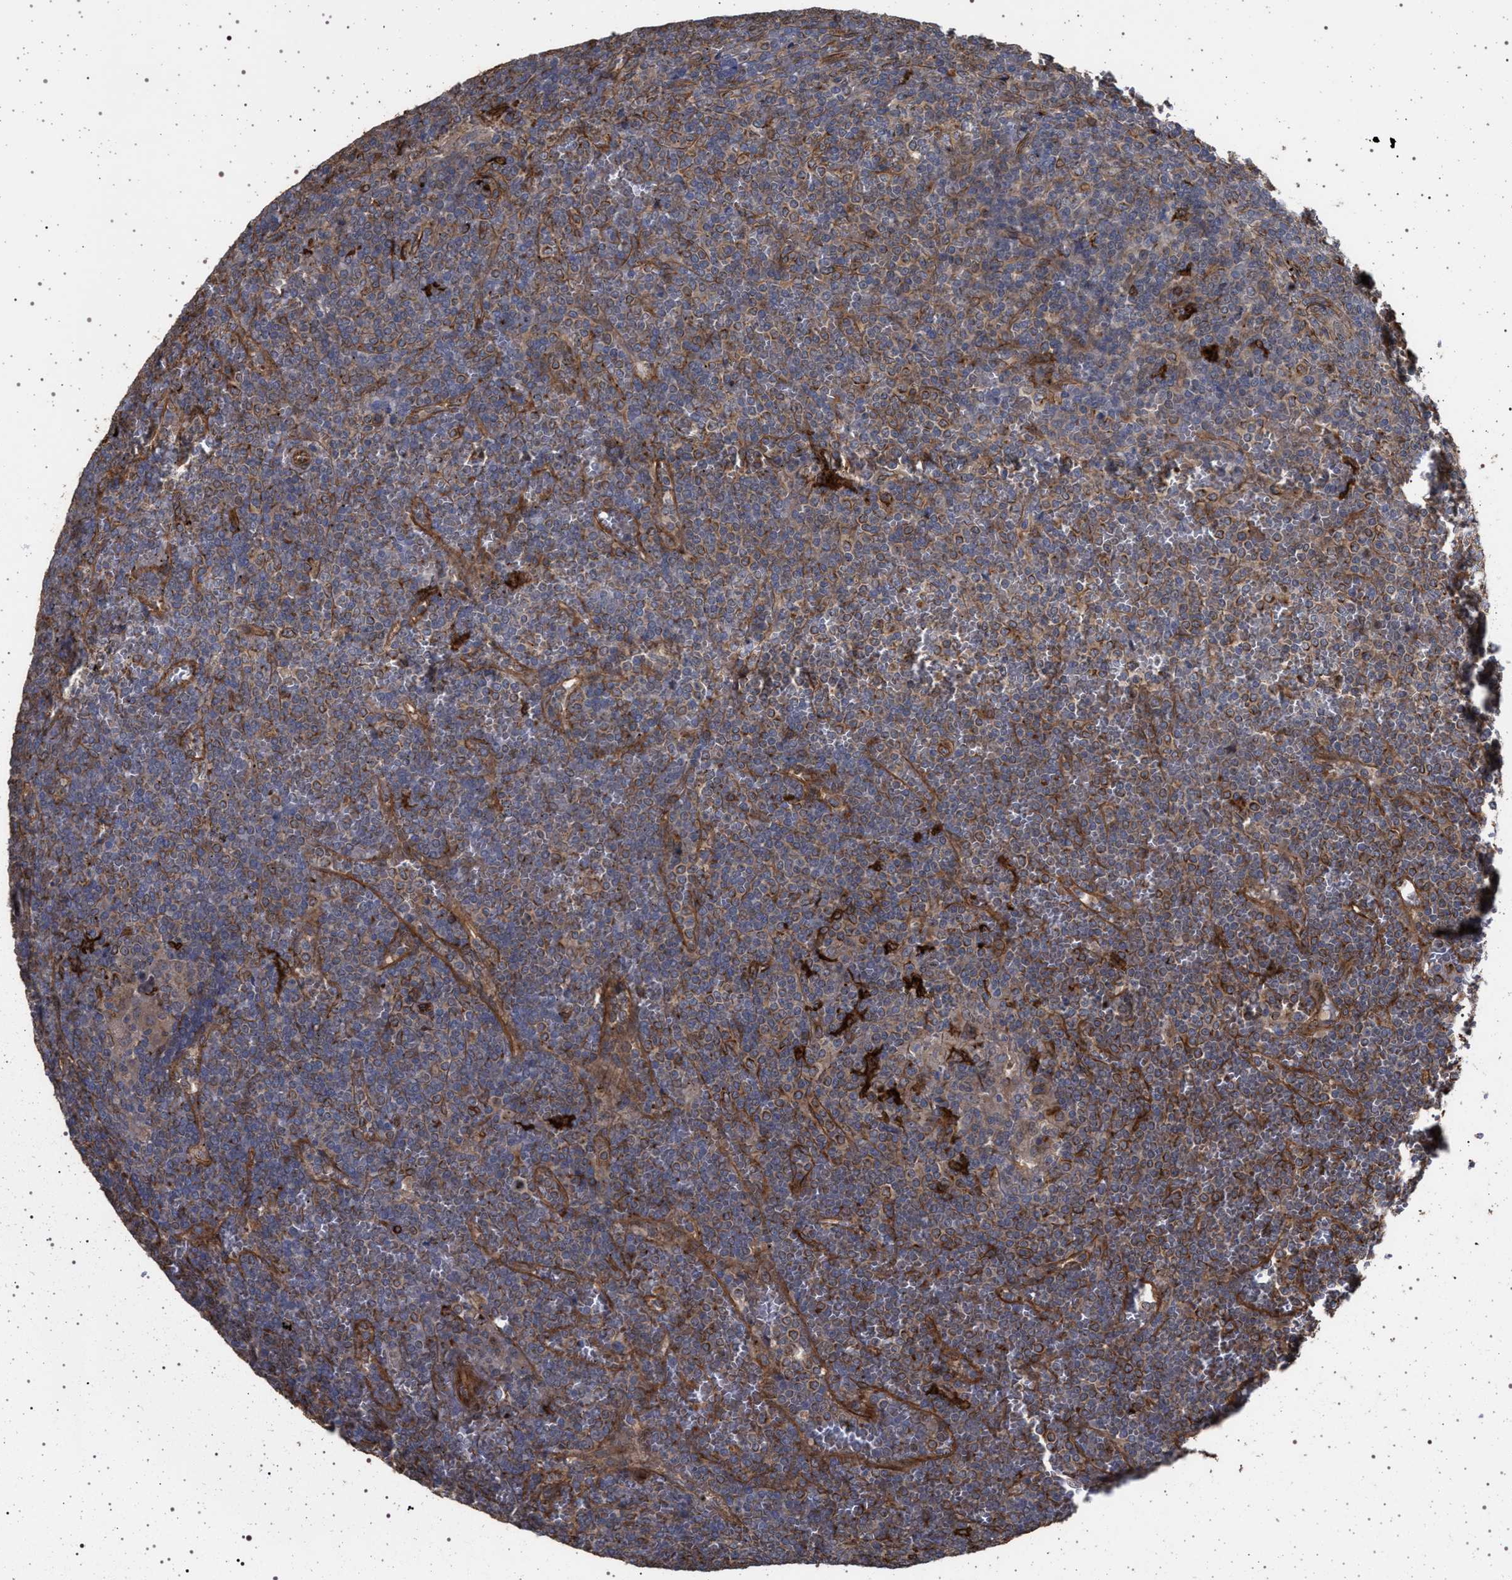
{"staining": {"intensity": "moderate", "quantity": ">75%", "location": "cytoplasmic/membranous"}, "tissue": "lymphoma", "cell_type": "Tumor cells", "image_type": "cancer", "snomed": [{"axis": "morphology", "description": "Malignant lymphoma, non-Hodgkin's type, Low grade"}, {"axis": "topography", "description": "Spleen"}], "caption": "Approximately >75% of tumor cells in malignant lymphoma, non-Hodgkin's type (low-grade) show moderate cytoplasmic/membranous protein expression as visualized by brown immunohistochemical staining.", "gene": "IFT20", "patient": {"sex": "female", "age": 19}}